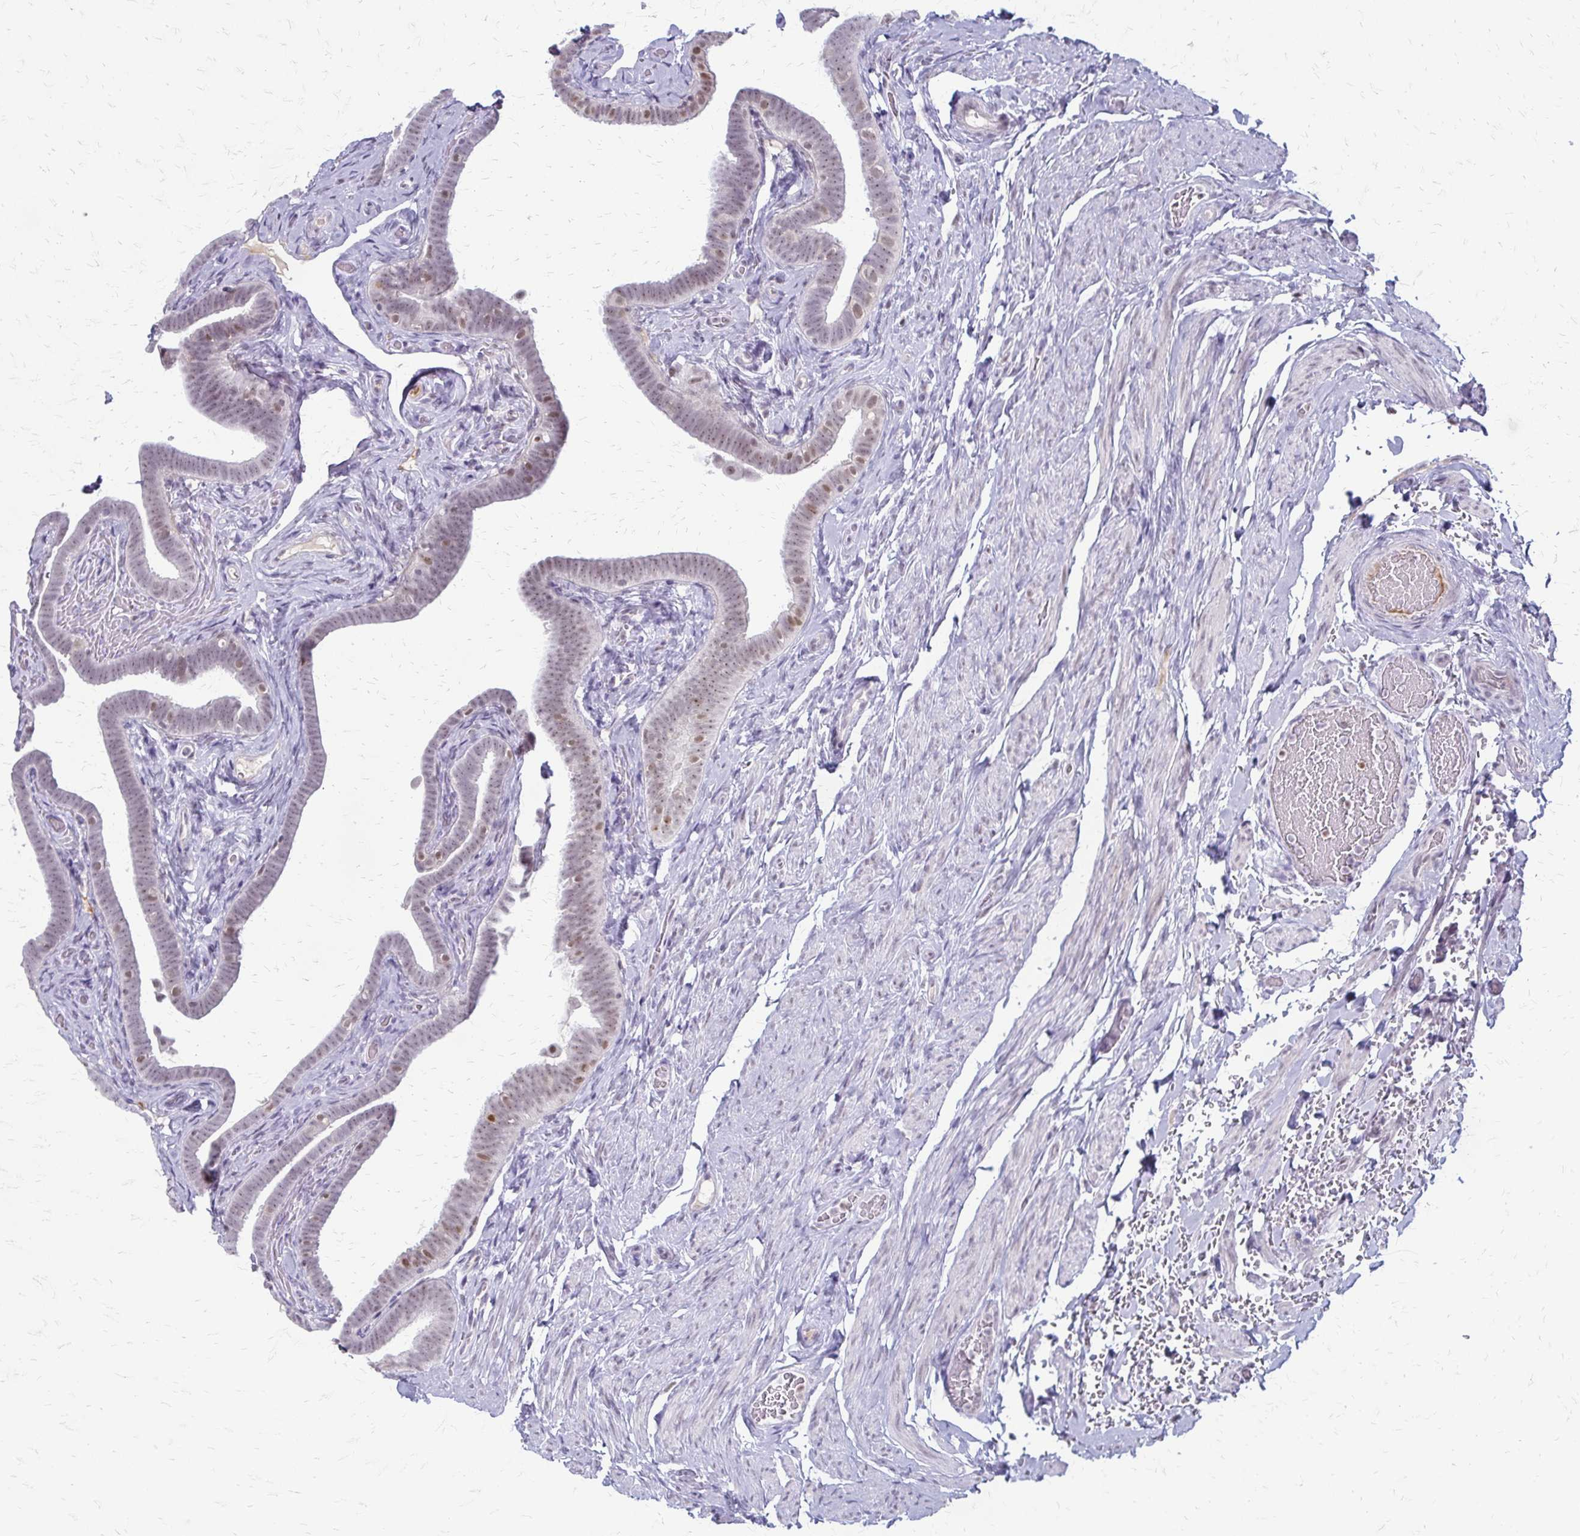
{"staining": {"intensity": "weak", "quantity": "25%-75%", "location": "nuclear"}, "tissue": "fallopian tube", "cell_type": "Glandular cells", "image_type": "normal", "snomed": [{"axis": "morphology", "description": "Normal tissue, NOS"}, {"axis": "topography", "description": "Fallopian tube"}], "caption": "A histopathology image showing weak nuclear positivity in approximately 25%-75% of glandular cells in benign fallopian tube, as visualized by brown immunohistochemical staining.", "gene": "EED", "patient": {"sex": "female", "age": 69}}